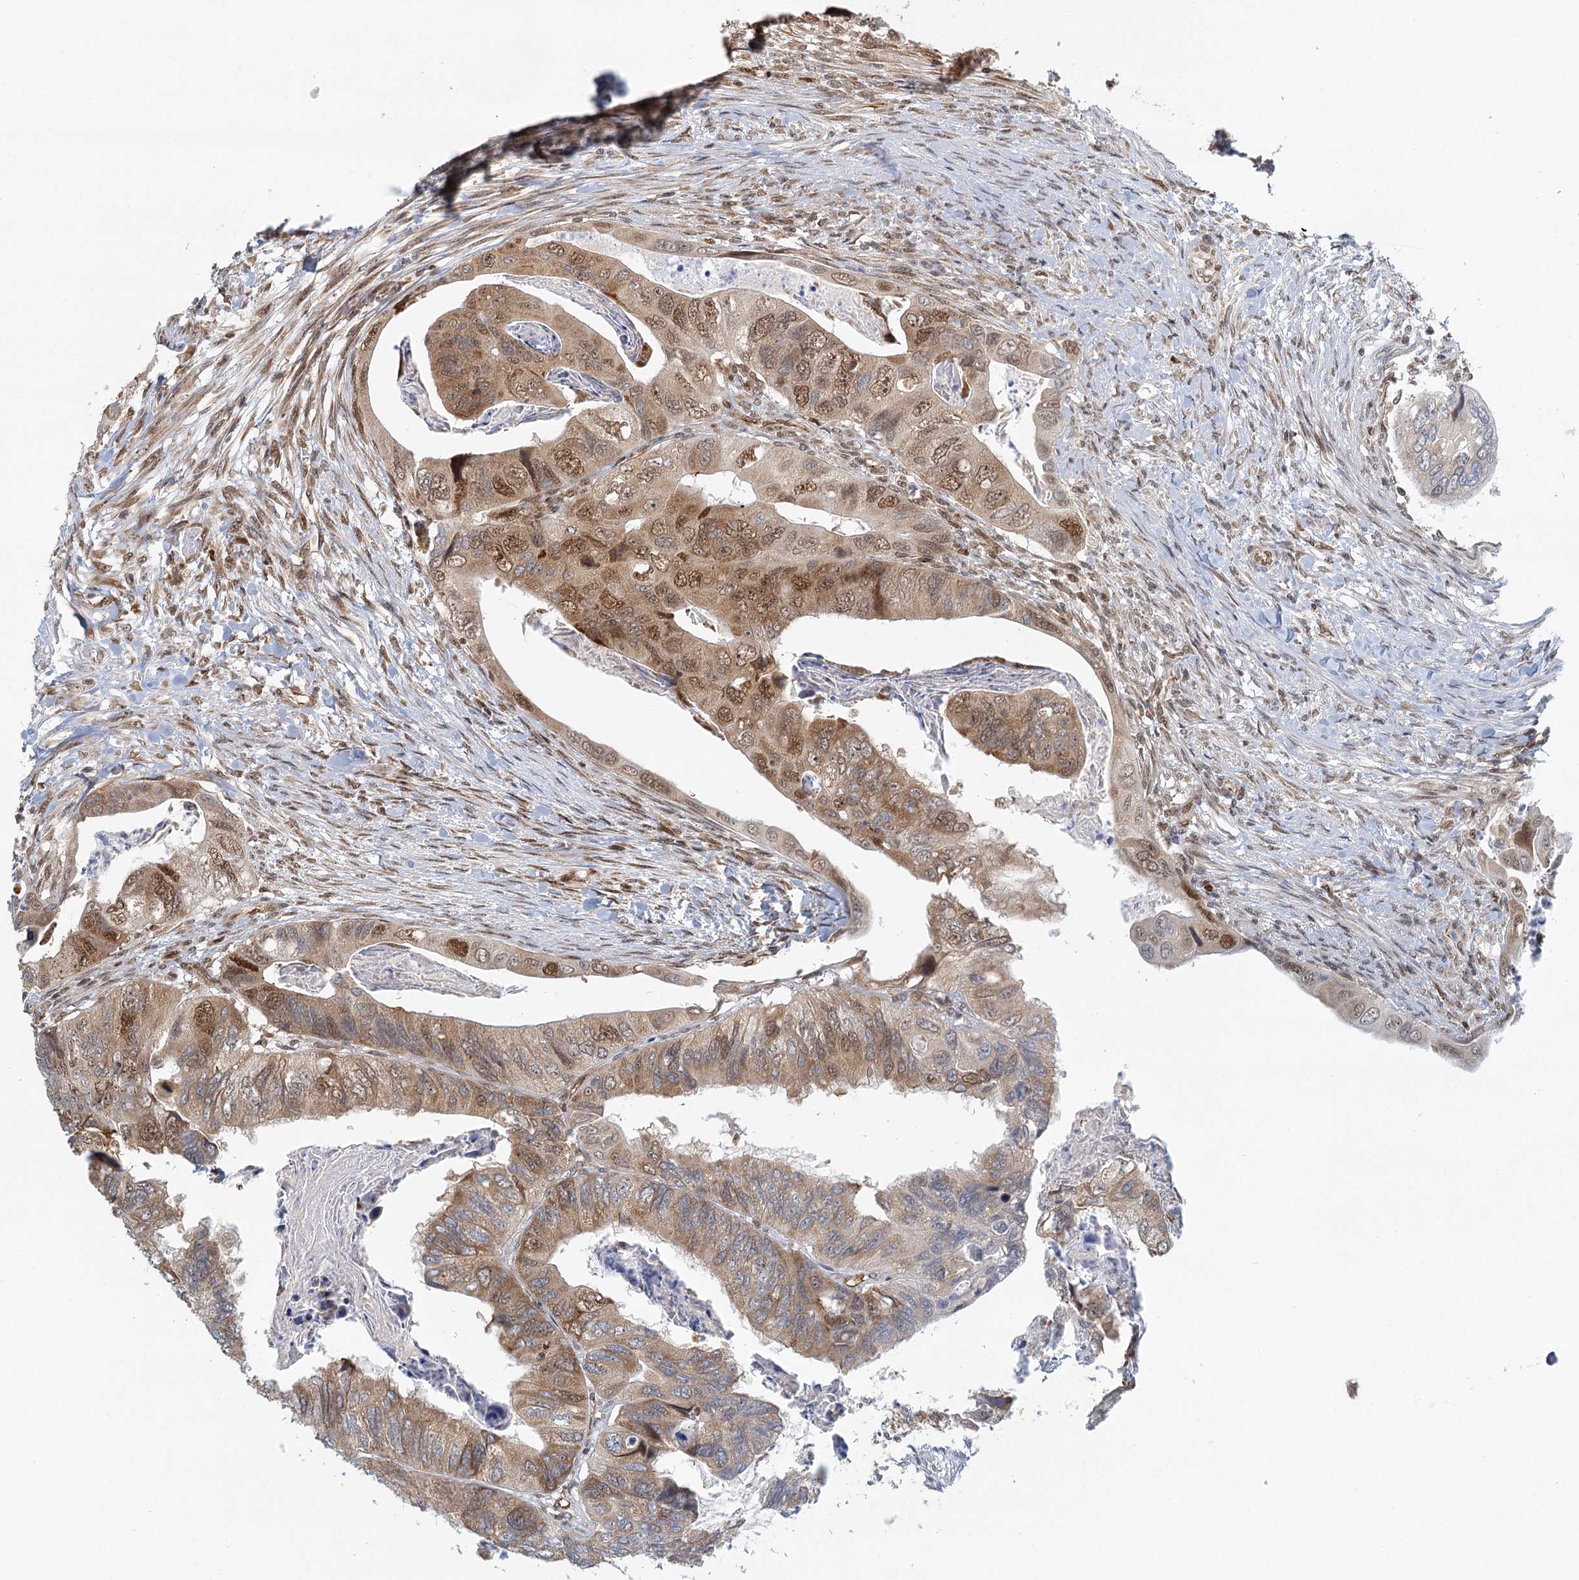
{"staining": {"intensity": "moderate", "quantity": ">75%", "location": "cytoplasmic/membranous,nuclear"}, "tissue": "colorectal cancer", "cell_type": "Tumor cells", "image_type": "cancer", "snomed": [{"axis": "morphology", "description": "Adenocarcinoma, NOS"}, {"axis": "topography", "description": "Rectum"}], "caption": "This micrograph displays adenocarcinoma (colorectal) stained with immunohistochemistry (IHC) to label a protein in brown. The cytoplasmic/membranous and nuclear of tumor cells show moderate positivity for the protein. Nuclei are counter-stained blue.", "gene": "GPATCH11", "patient": {"sex": "male", "age": 63}}